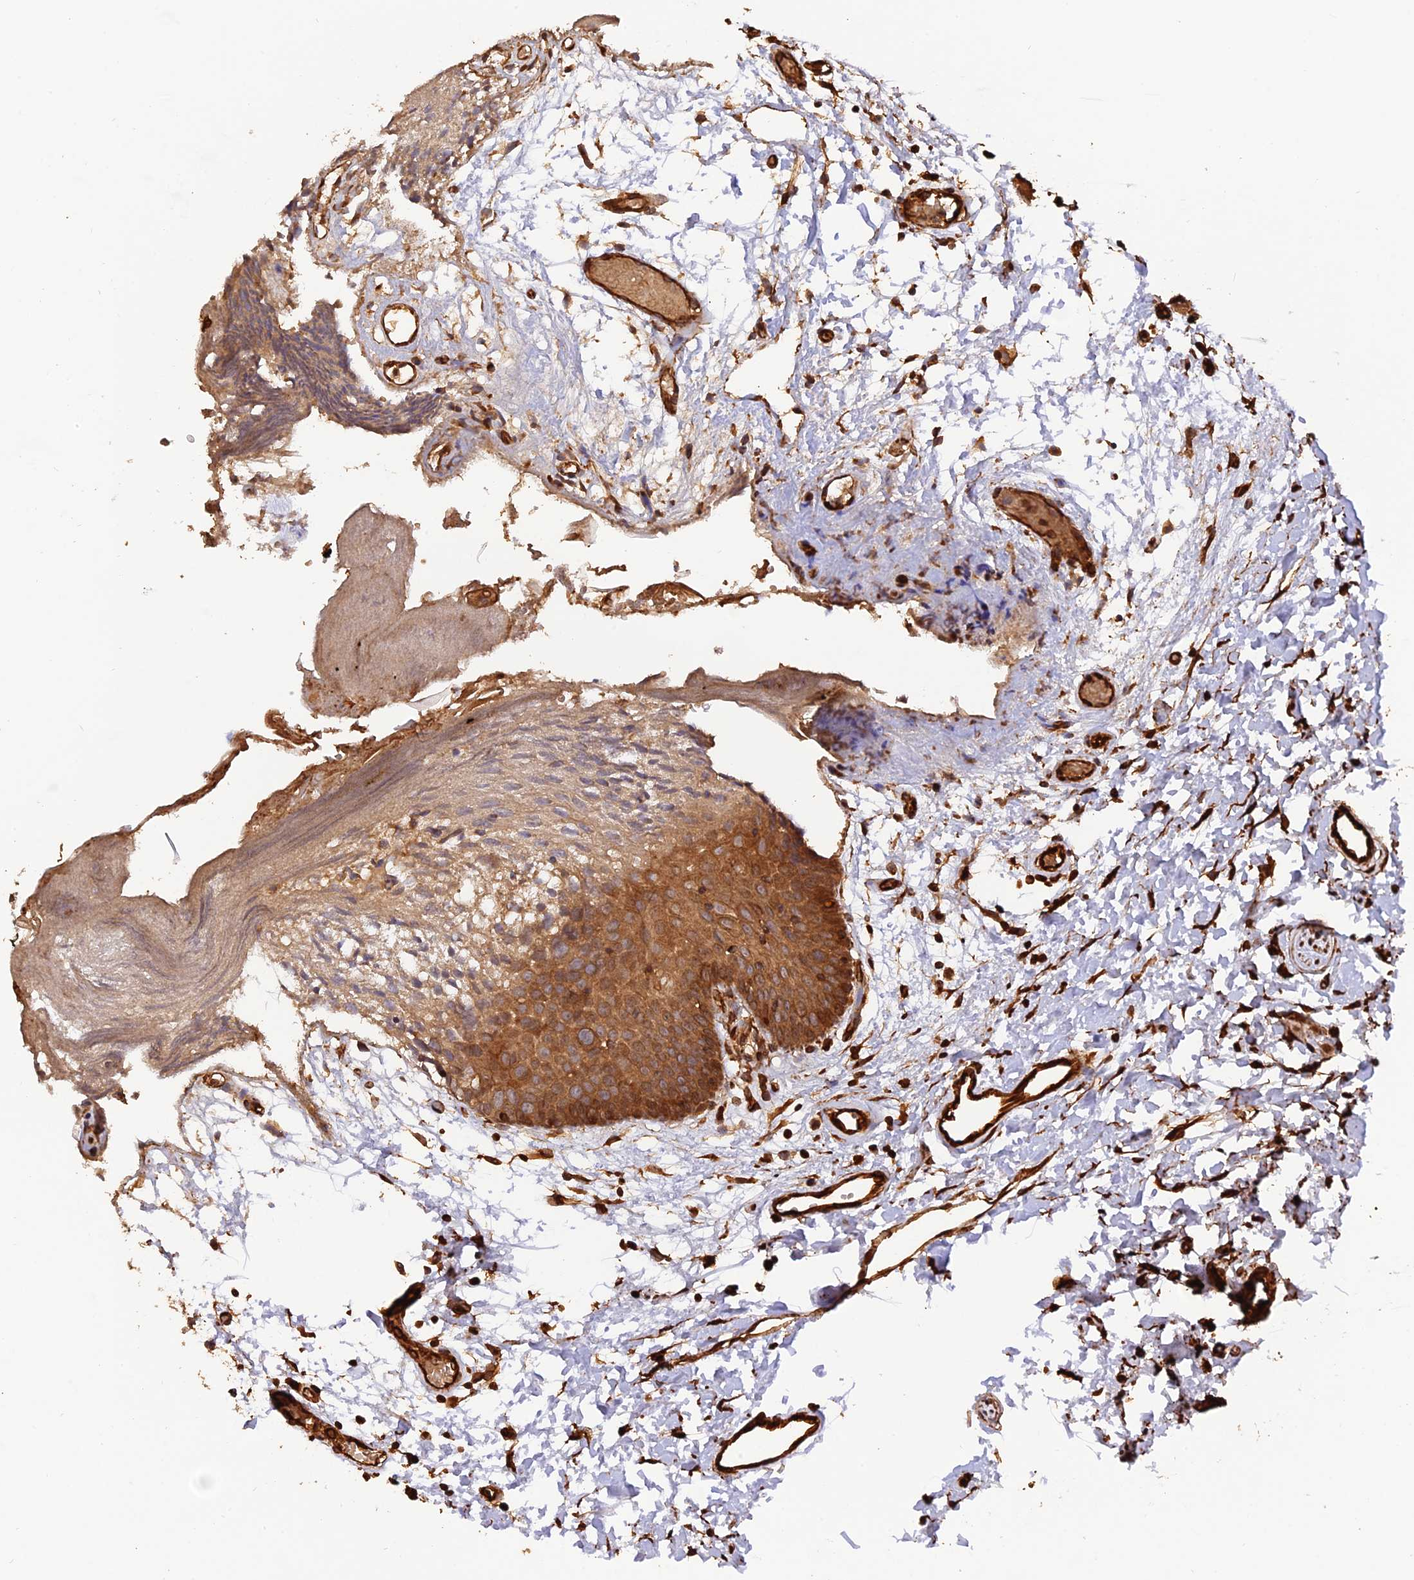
{"staining": {"intensity": "strong", "quantity": ">75%", "location": "cytoplasmic/membranous"}, "tissue": "oral mucosa", "cell_type": "Squamous epithelial cells", "image_type": "normal", "snomed": [{"axis": "morphology", "description": "Normal tissue, NOS"}, {"axis": "topography", "description": "Skeletal muscle"}, {"axis": "topography", "description": "Oral tissue"}, {"axis": "topography", "description": "Salivary gland"}, {"axis": "topography", "description": "Peripheral nerve tissue"}], "caption": "The histopathology image shows staining of normal oral mucosa, revealing strong cytoplasmic/membranous protein expression (brown color) within squamous epithelial cells. (IHC, brightfield microscopy, high magnification).", "gene": "CREBL2", "patient": {"sex": "male", "age": 54}}